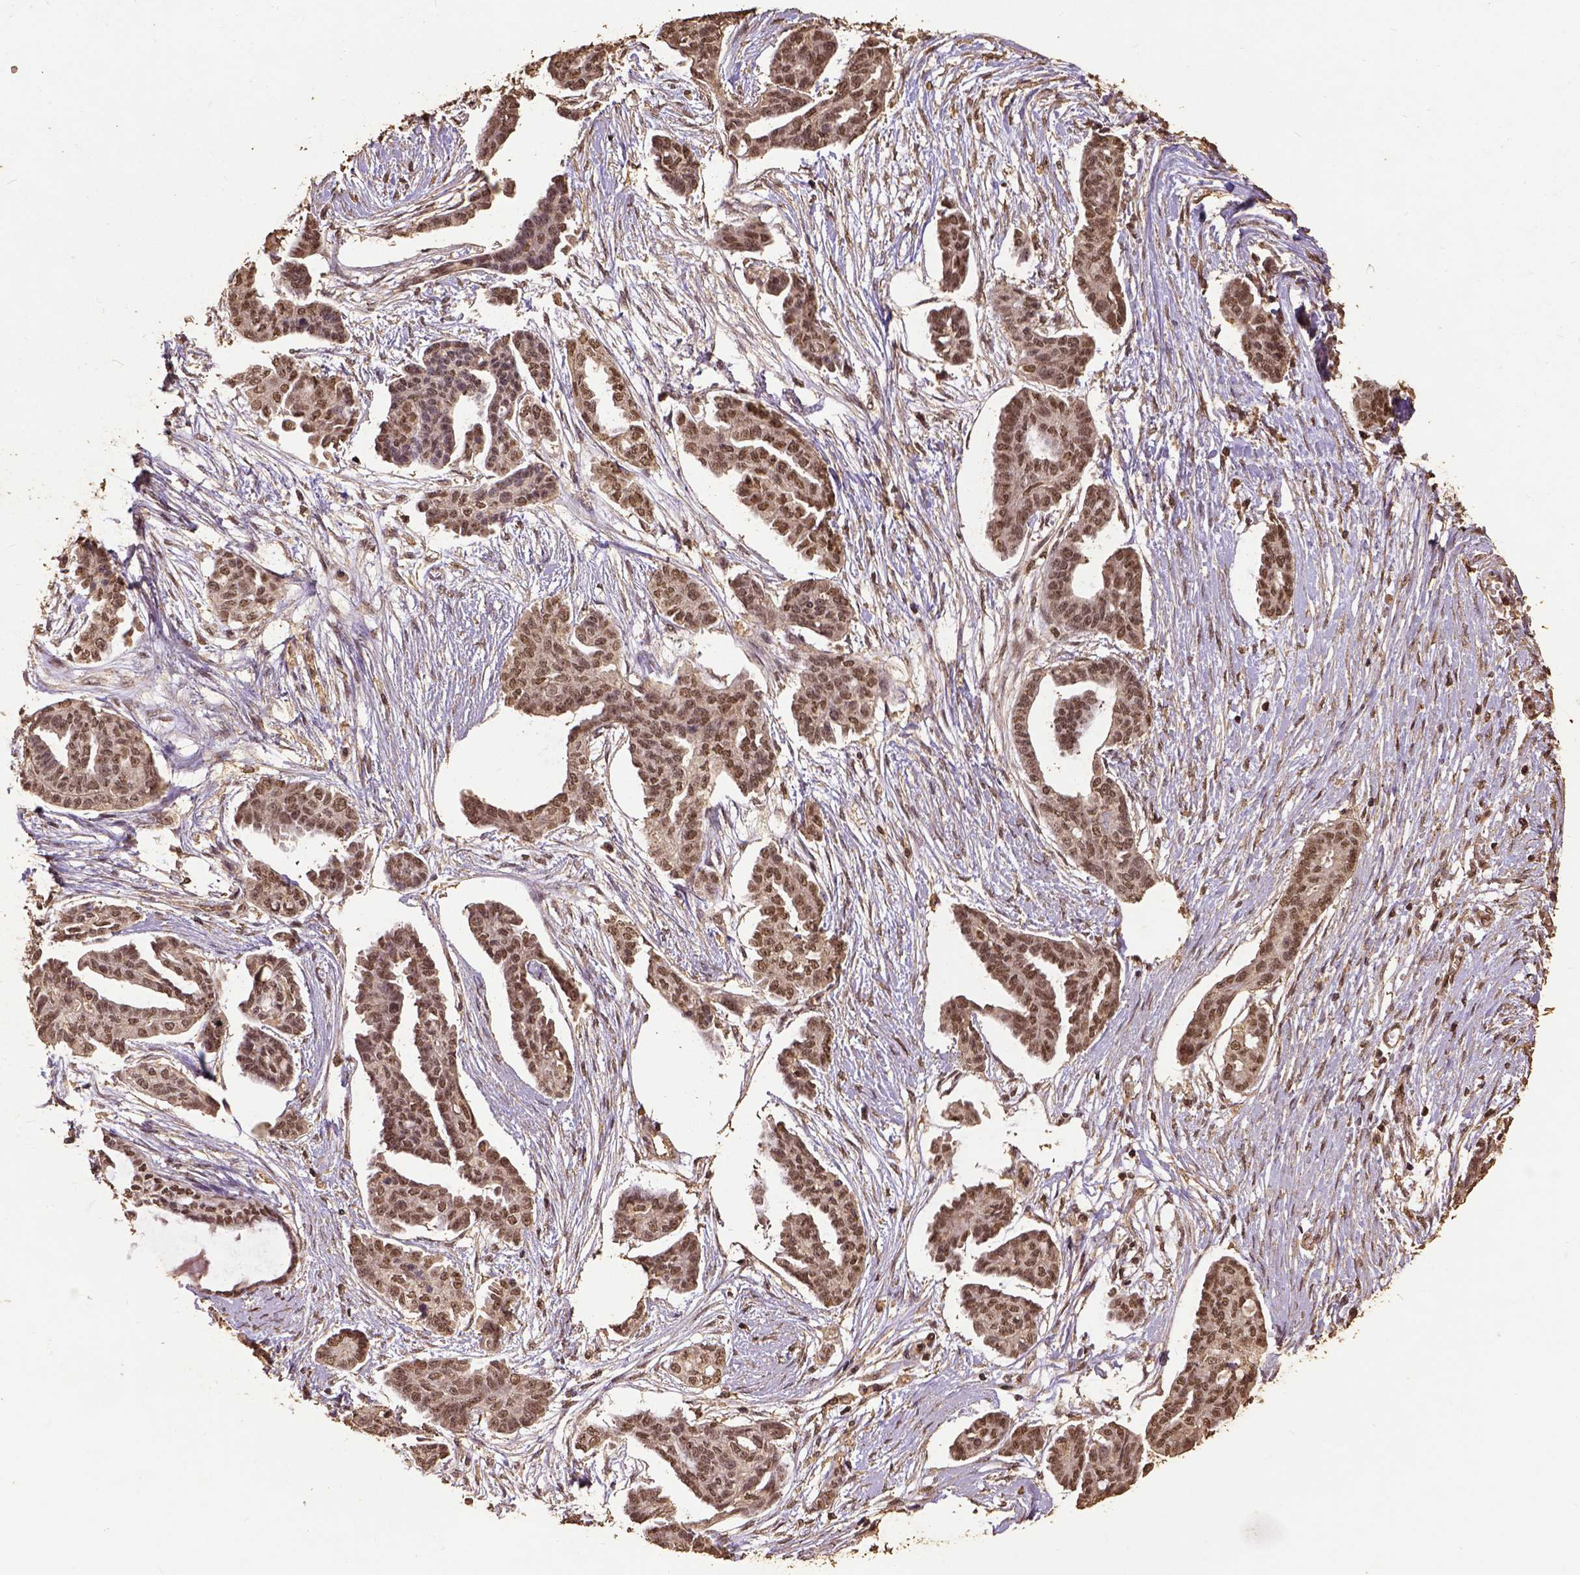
{"staining": {"intensity": "moderate", "quantity": ">75%", "location": "nuclear"}, "tissue": "ovarian cancer", "cell_type": "Tumor cells", "image_type": "cancer", "snomed": [{"axis": "morphology", "description": "Cystadenocarcinoma, serous, NOS"}, {"axis": "topography", "description": "Ovary"}], "caption": "DAB (3,3'-diaminobenzidine) immunohistochemical staining of human ovarian serous cystadenocarcinoma displays moderate nuclear protein staining in about >75% of tumor cells.", "gene": "NACC1", "patient": {"sex": "female", "age": 71}}